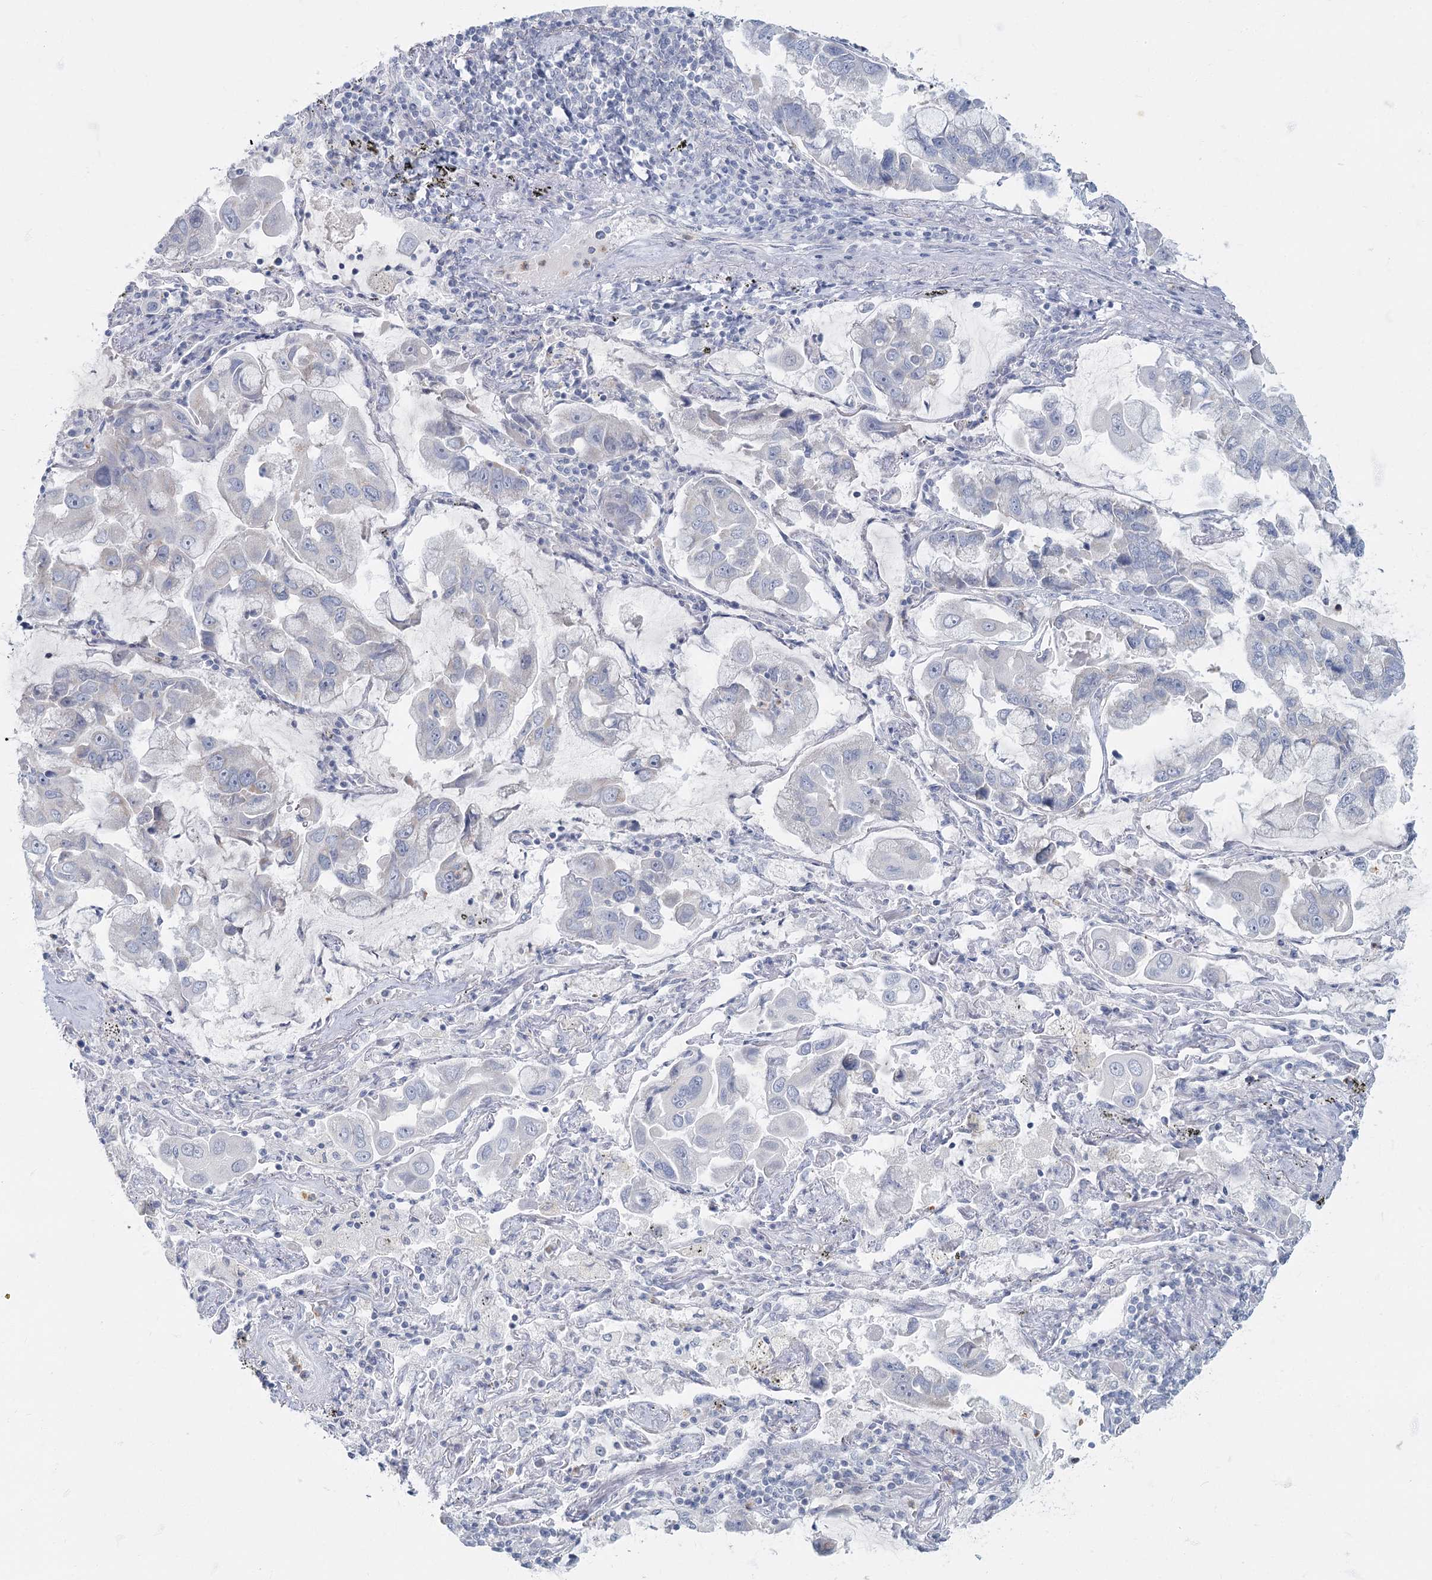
{"staining": {"intensity": "negative", "quantity": "none", "location": "none"}, "tissue": "lung cancer", "cell_type": "Tumor cells", "image_type": "cancer", "snomed": [{"axis": "morphology", "description": "Adenocarcinoma, NOS"}, {"axis": "topography", "description": "Lung"}], "caption": "Tumor cells are negative for brown protein staining in adenocarcinoma (lung).", "gene": "FAM110C", "patient": {"sex": "male", "age": 64}}